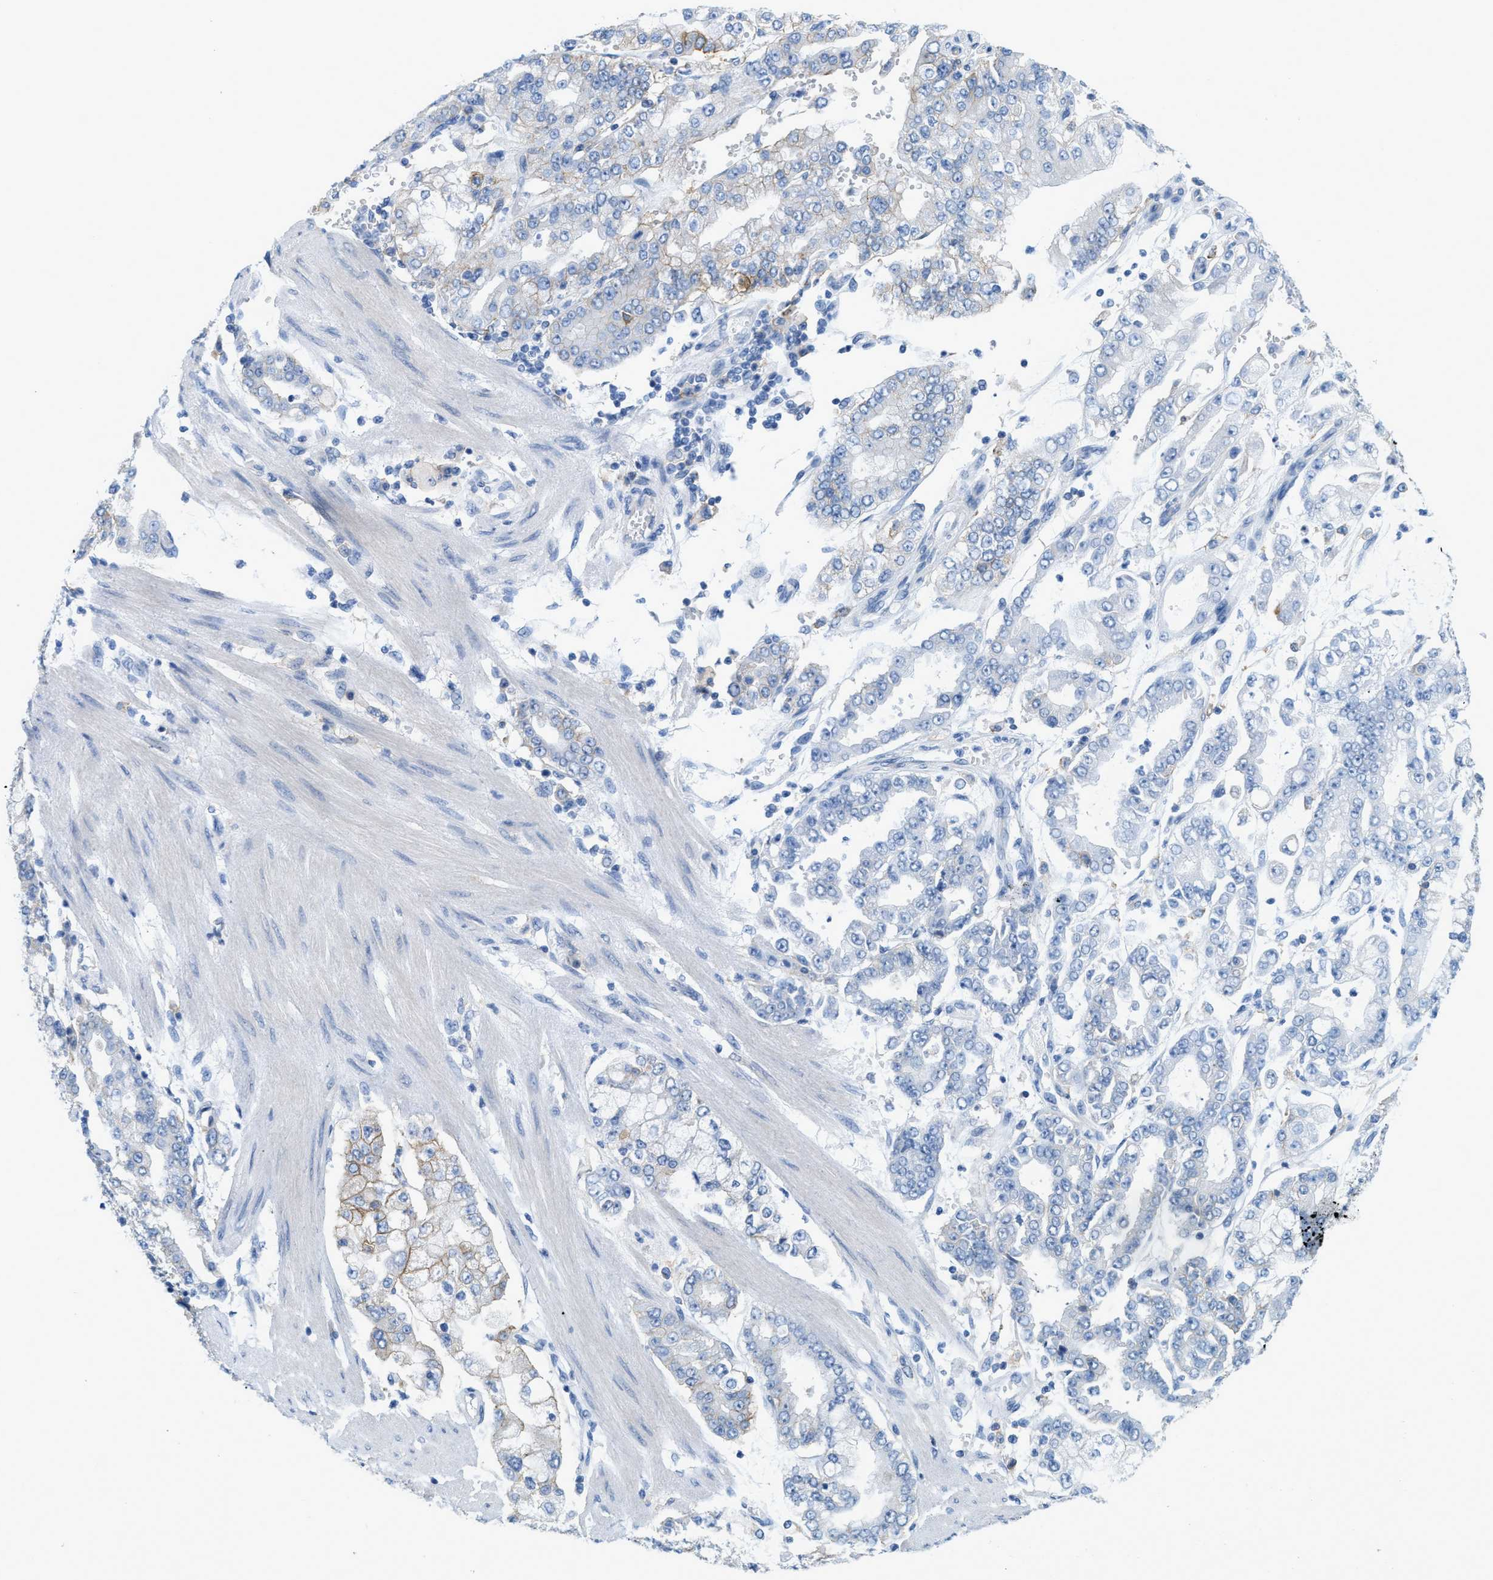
{"staining": {"intensity": "negative", "quantity": "none", "location": "none"}, "tissue": "stomach cancer", "cell_type": "Tumor cells", "image_type": "cancer", "snomed": [{"axis": "morphology", "description": "Adenocarcinoma, NOS"}, {"axis": "topography", "description": "Stomach"}], "caption": "Micrograph shows no significant protein positivity in tumor cells of stomach cancer.", "gene": "SLC3A2", "patient": {"sex": "male", "age": 76}}